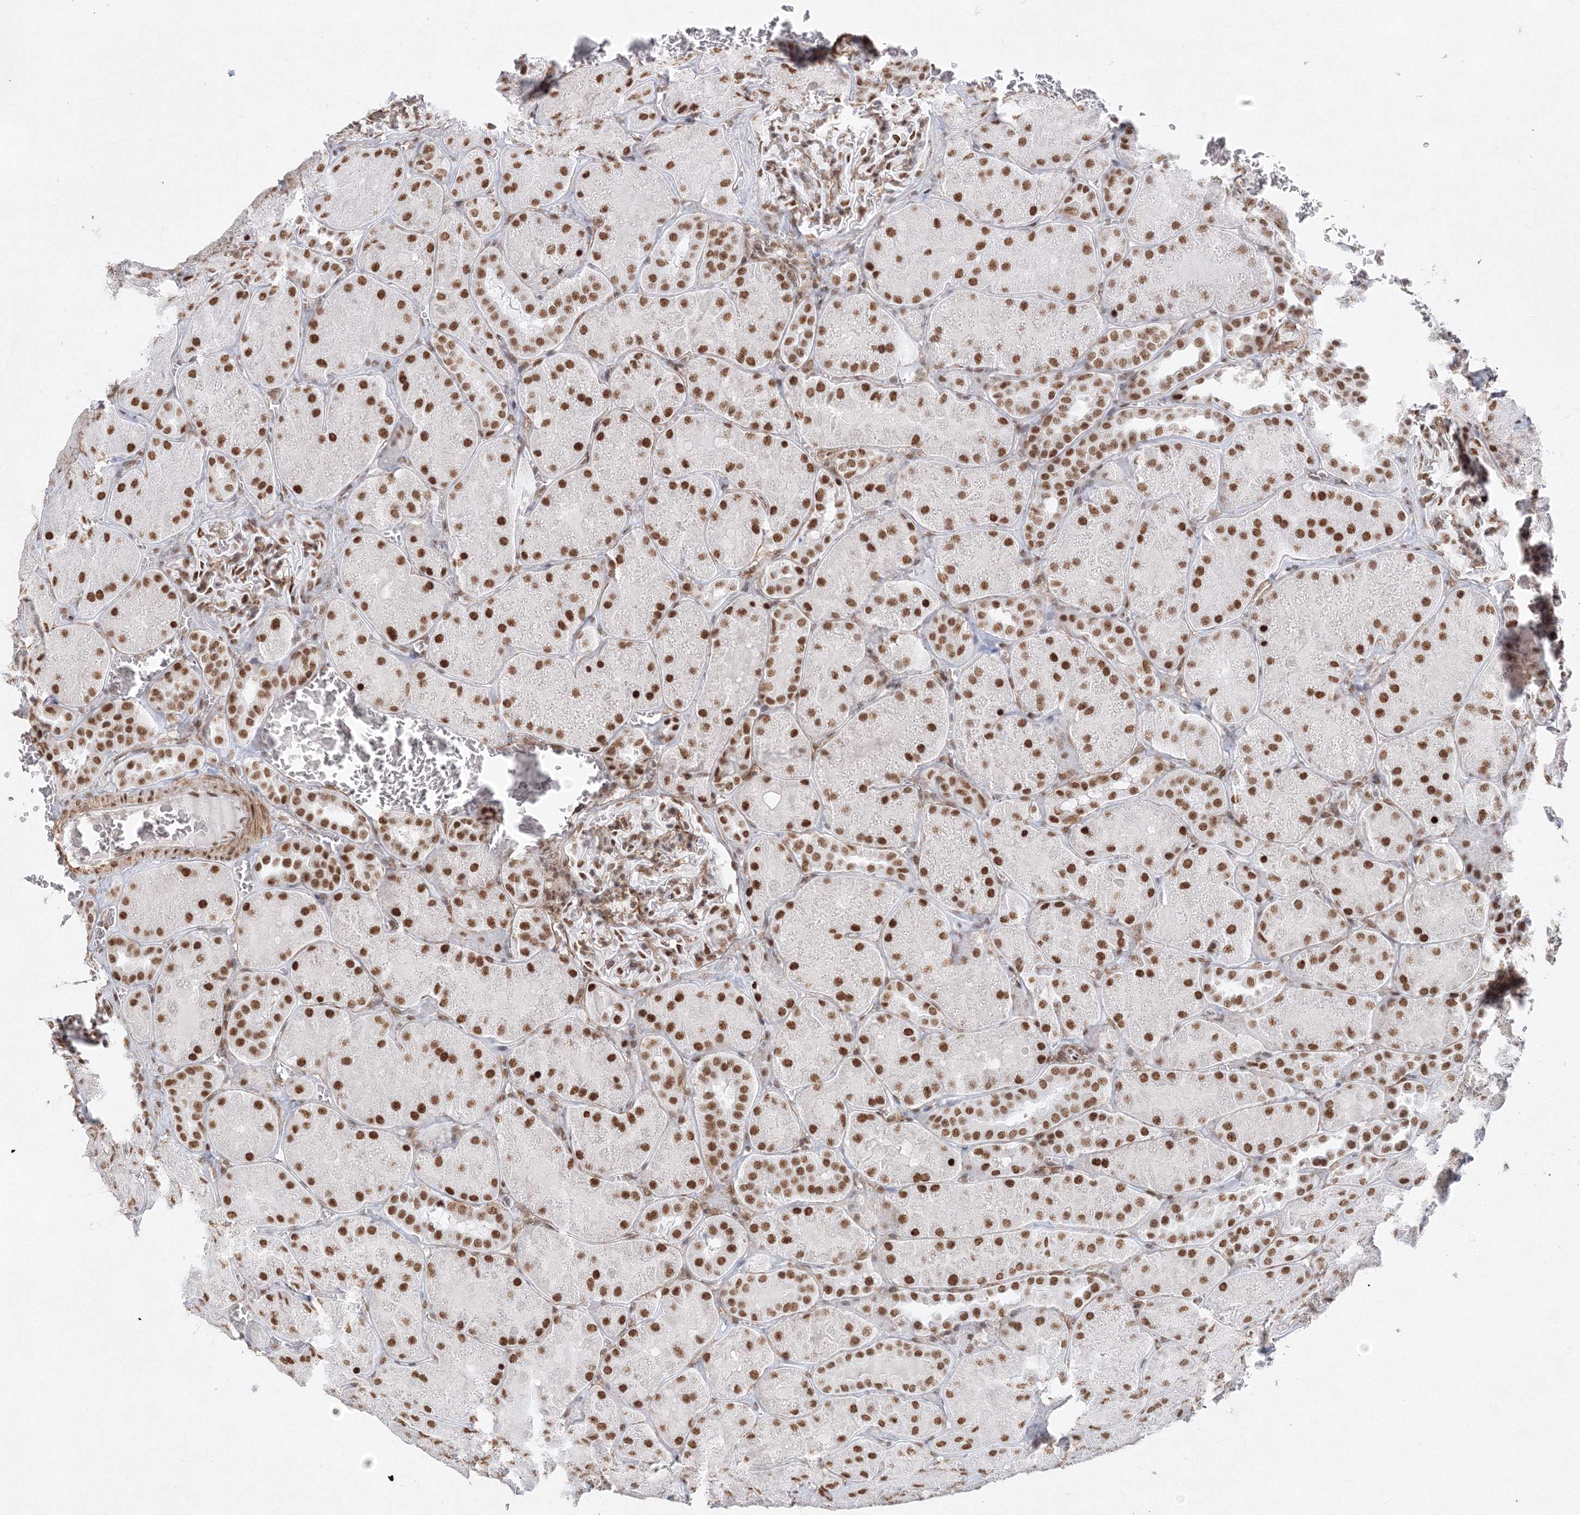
{"staining": {"intensity": "moderate", "quantity": ">75%", "location": "nuclear"}, "tissue": "kidney", "cell_type": "Cells in glomeruli", "image_type": "normal", "snomed": [{"axis": "morphology", "description": "Normal tissue, NOS"}, {"axis": "topography", "description": "Kidney"}], "caption": "A brown stain labels moderate nuclear positivity of a protein in cells in glomeruli of normal kidney. (DAB IHC, brown staining for protein, blue staining for nuclei).", "gene": "ZNF638", "patient": {"sex": "male", "age": 28}}